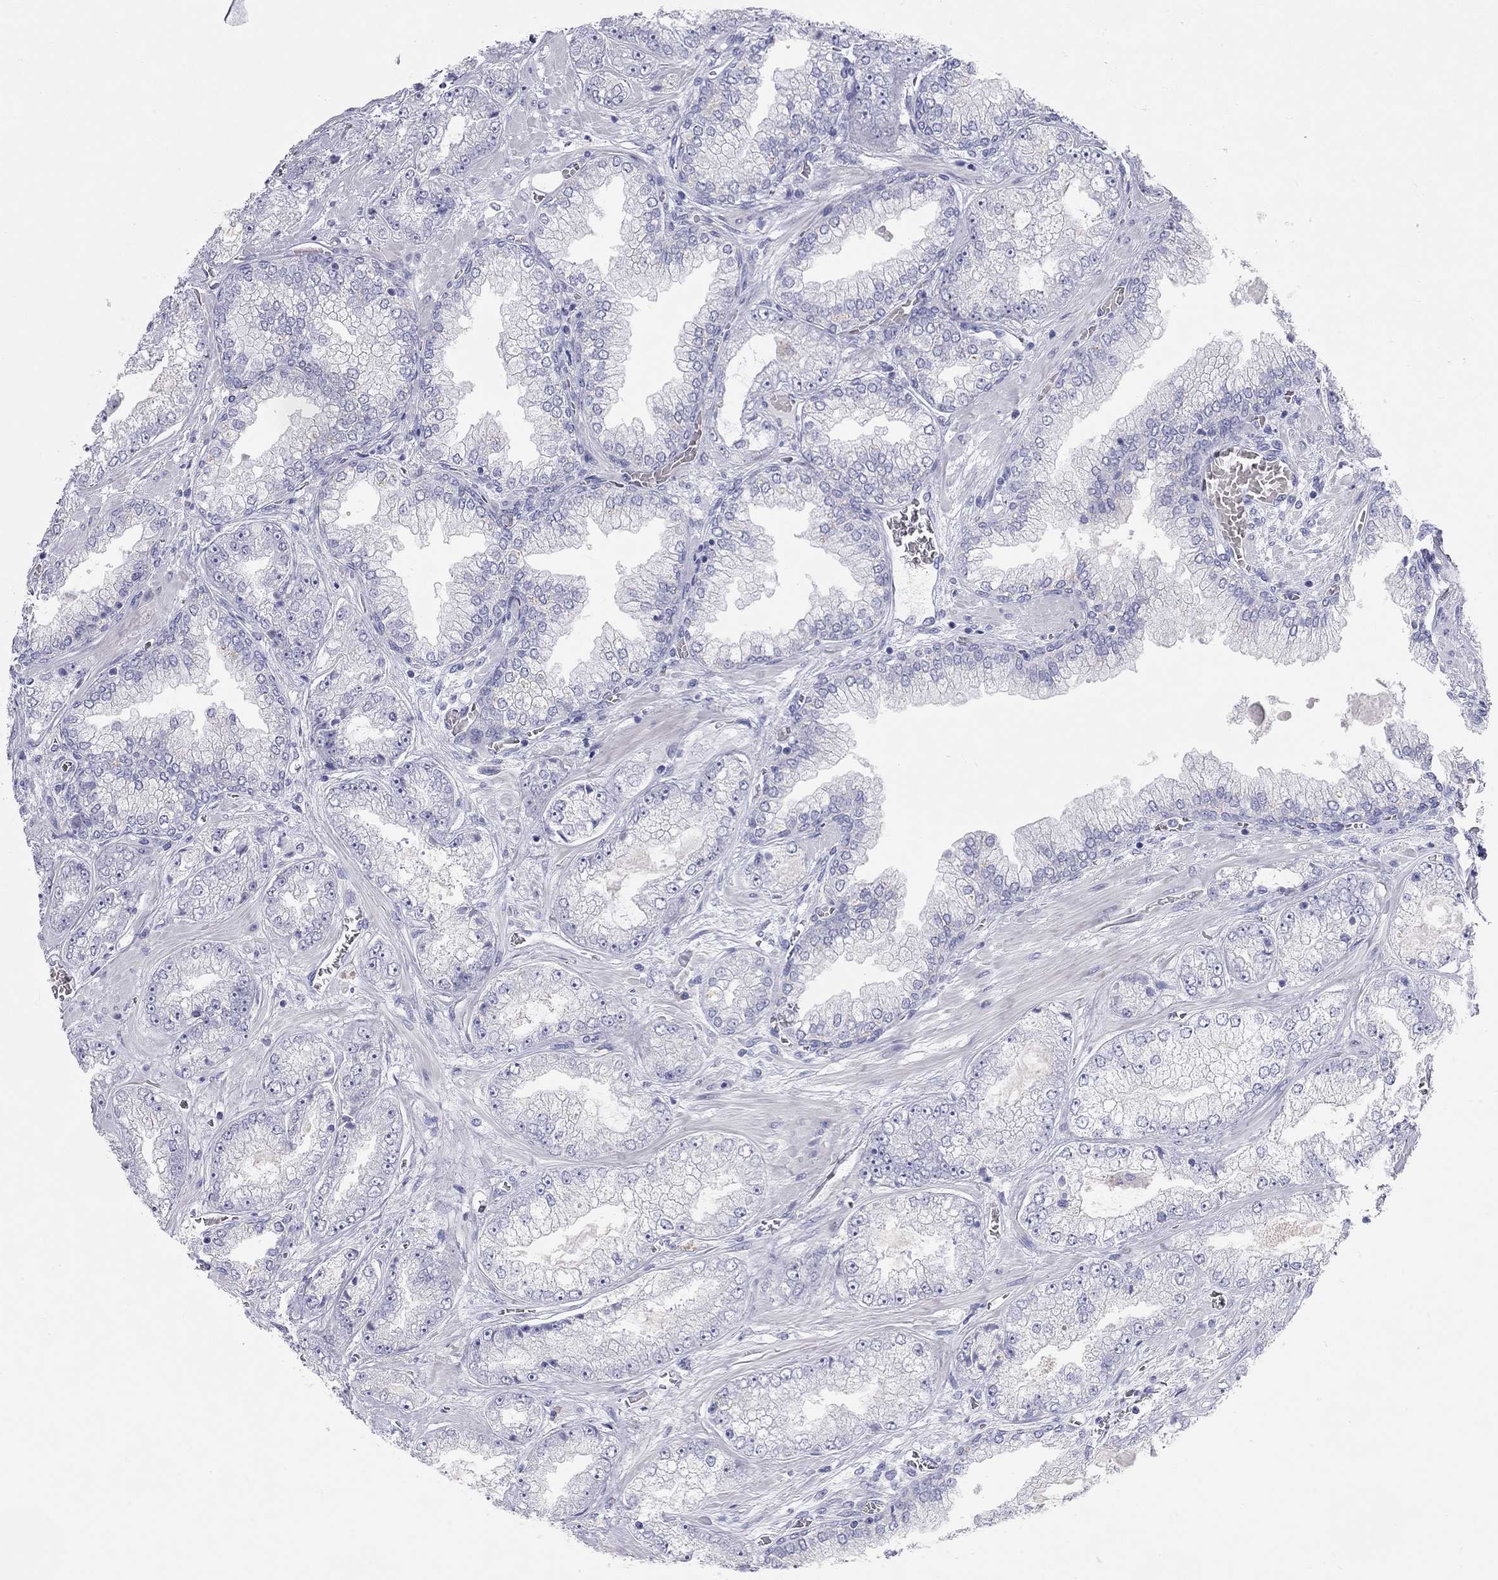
{"staining": {"intensity": "negative", "quantity": "none", "location": "none"}, "tissue": "prostate cancer", "cell_type": "Tumor cells", "image_type": "cancer", "snomed": [{"axis": "morphology", "description": "Adenocarcinoma, Low grade"}, {"axis": "topography", "description": "Prostate"}], "caption": "Photomicrograph shows no protein expression in tumor cells of prostate adenocarcinoma (low-grade) tissue.", "gene": "PCDHGC5", "patient": {"sex": "male", "age": 57}}